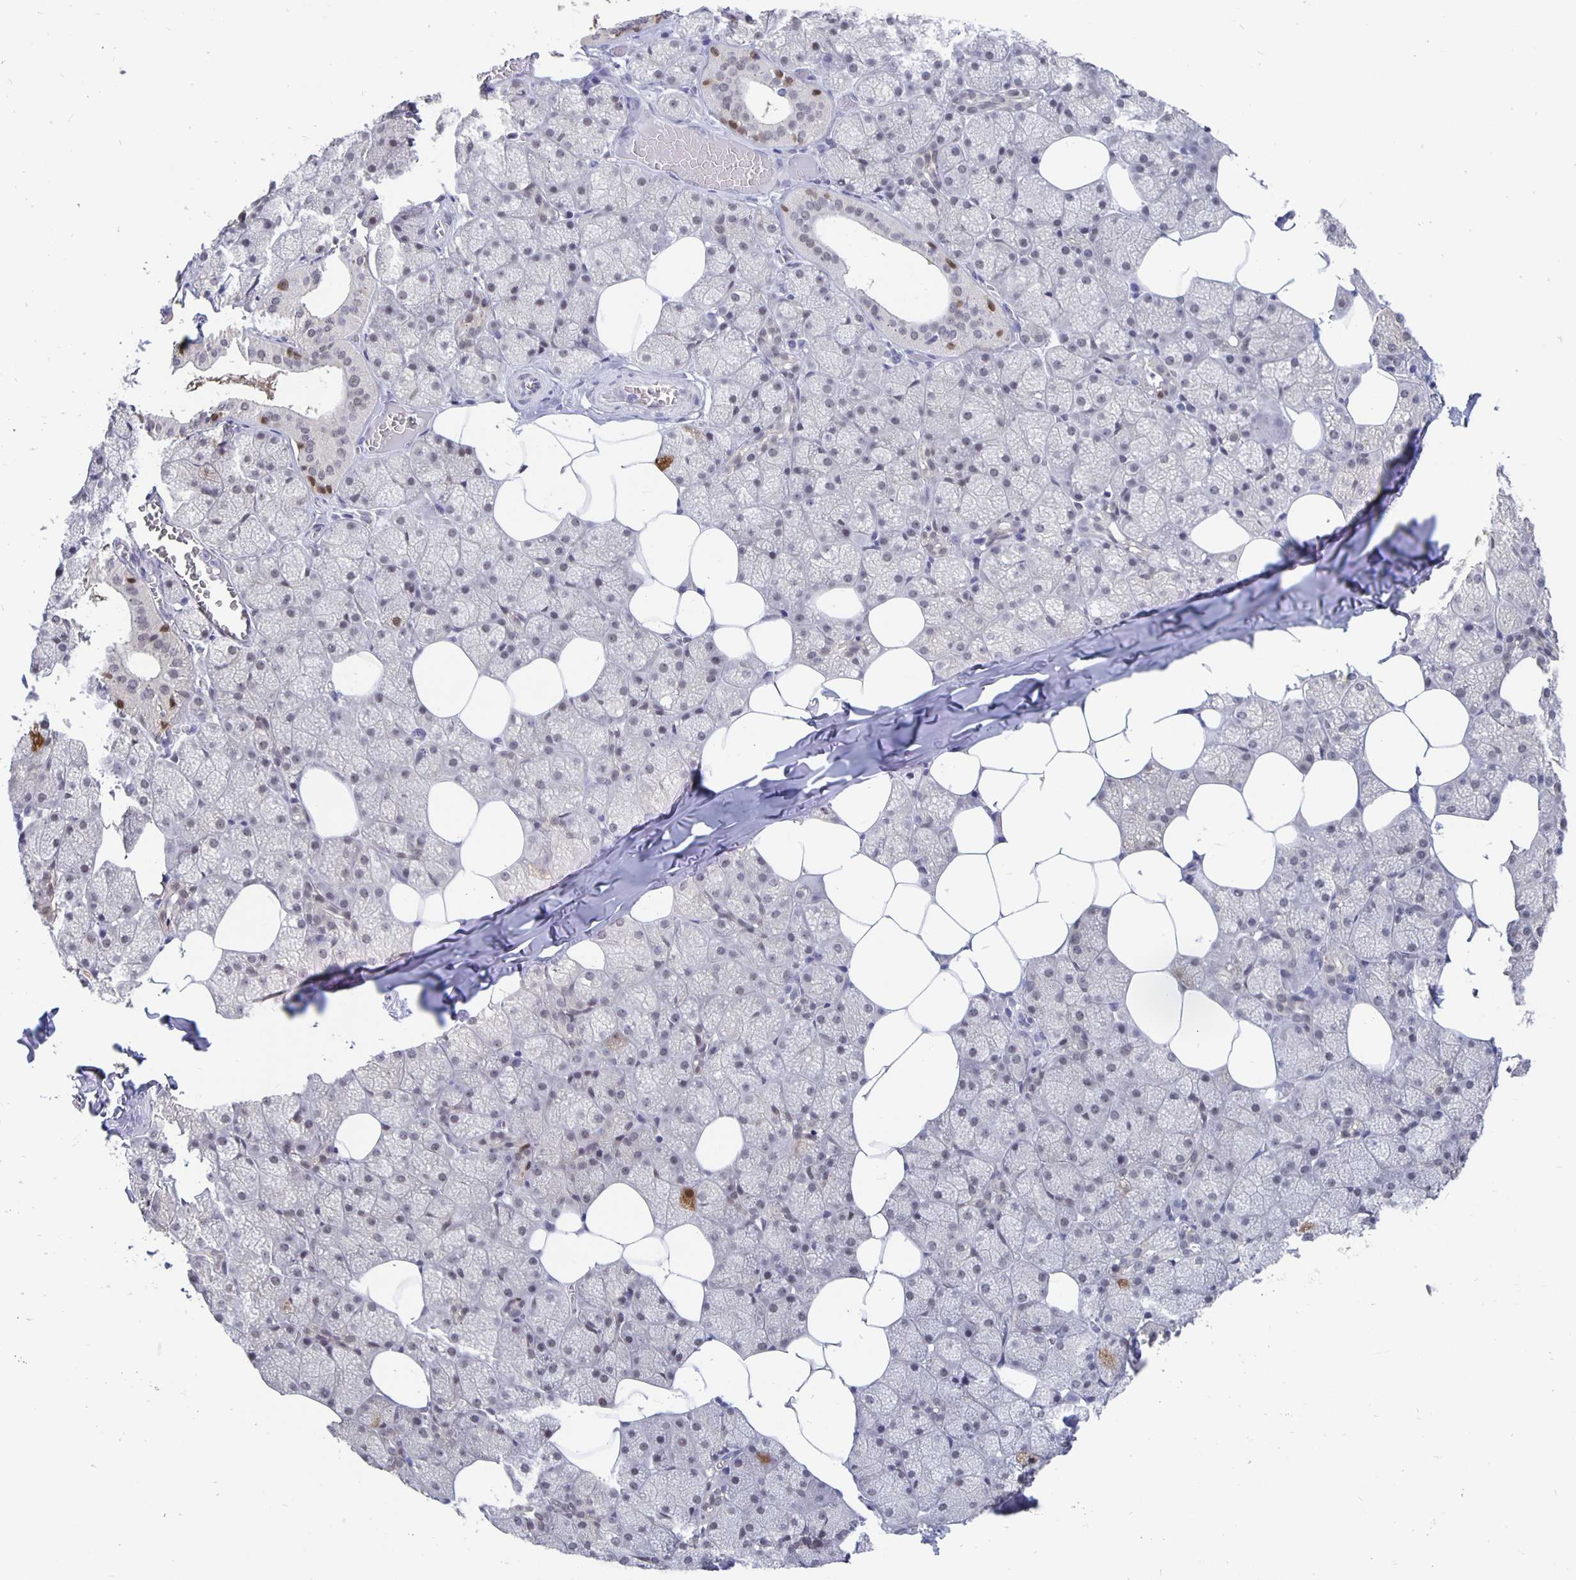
{"staining": {"intensity": "moderate", "quantity": "<25%", "location": "nuclear"}, "tissue": "salivary gland", "cell_type": "Glandular cells", "image_type": "normal", "snomed": [{"axis": "morphology", "description": "Normal tissue, NOS"}, {"axis": "topography", "description": "Salivary gland"}, {"axis": "topography", "description": "Peripheral nerve tissue"}], "caption": "About <25% of glandular cells in unremarkable human salivary gland exhibit moderate nuclear protein staining as visualized by brown immunohistochemical staining.", "gene": "ZNF691", "patient": {"sex": "male", "age": 38}}